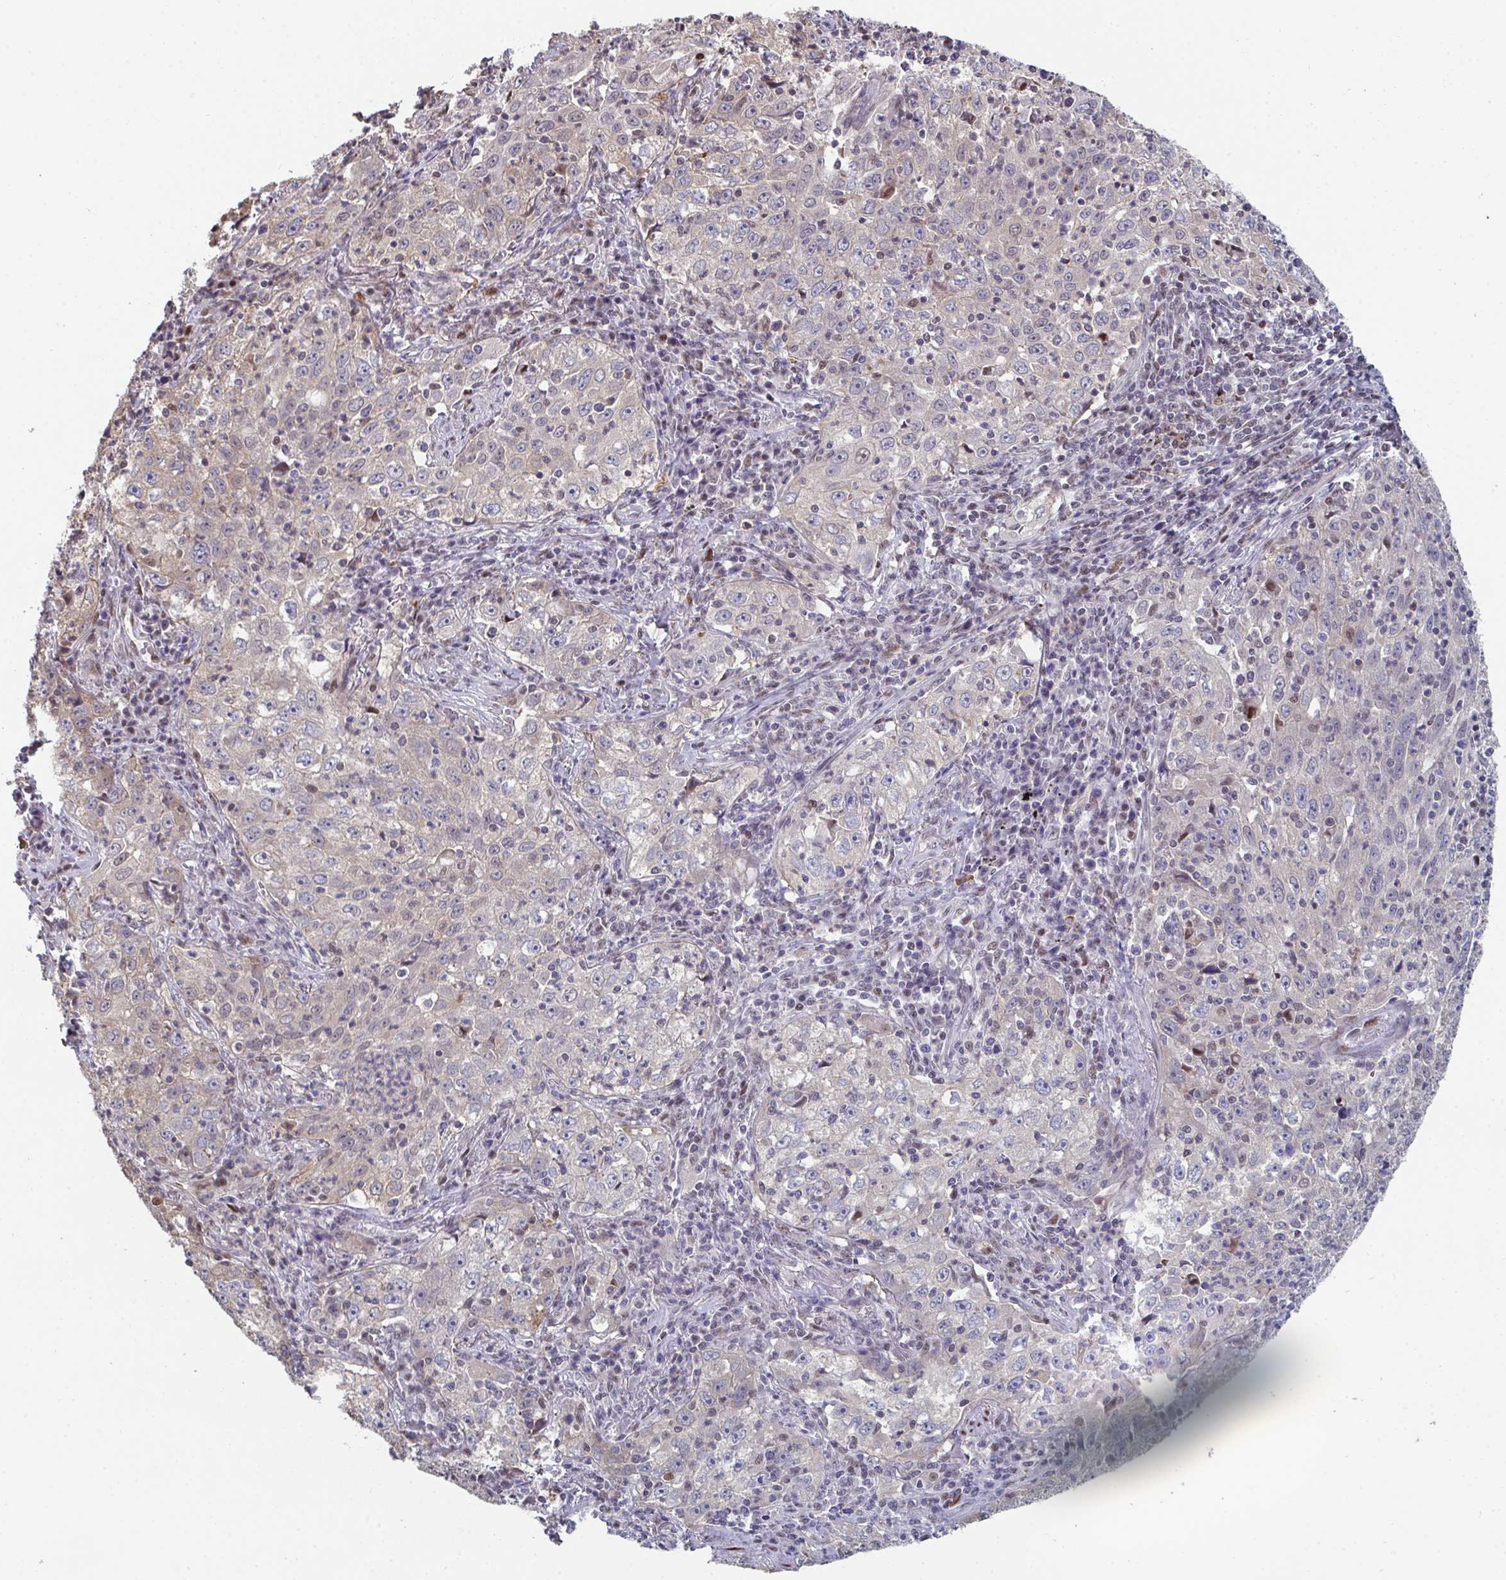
{"staining": {"intensity": "weak", "quantity": "<25%", "location": "cytoplasmic/membranous"}, "tissue": "lung cancer", "cell_type": "Tumor cells", "image_type": "cancer", "snomed": [{"axis": "morphology", "description": "Squamous cell carcinoma, NOS"}, {"axis": "topography", "description": "Lung"}], "caption": "An immunohistochemistry micrograph of lung squamous cell carcinoma is shown. There is no staining in tumor cells of lung squamous cell carcinoma. (Immunohistochemistry, brightfield microscopy, high magnification).", "gene": "ACD", "patient": {"sex": "male", "age": 71}}